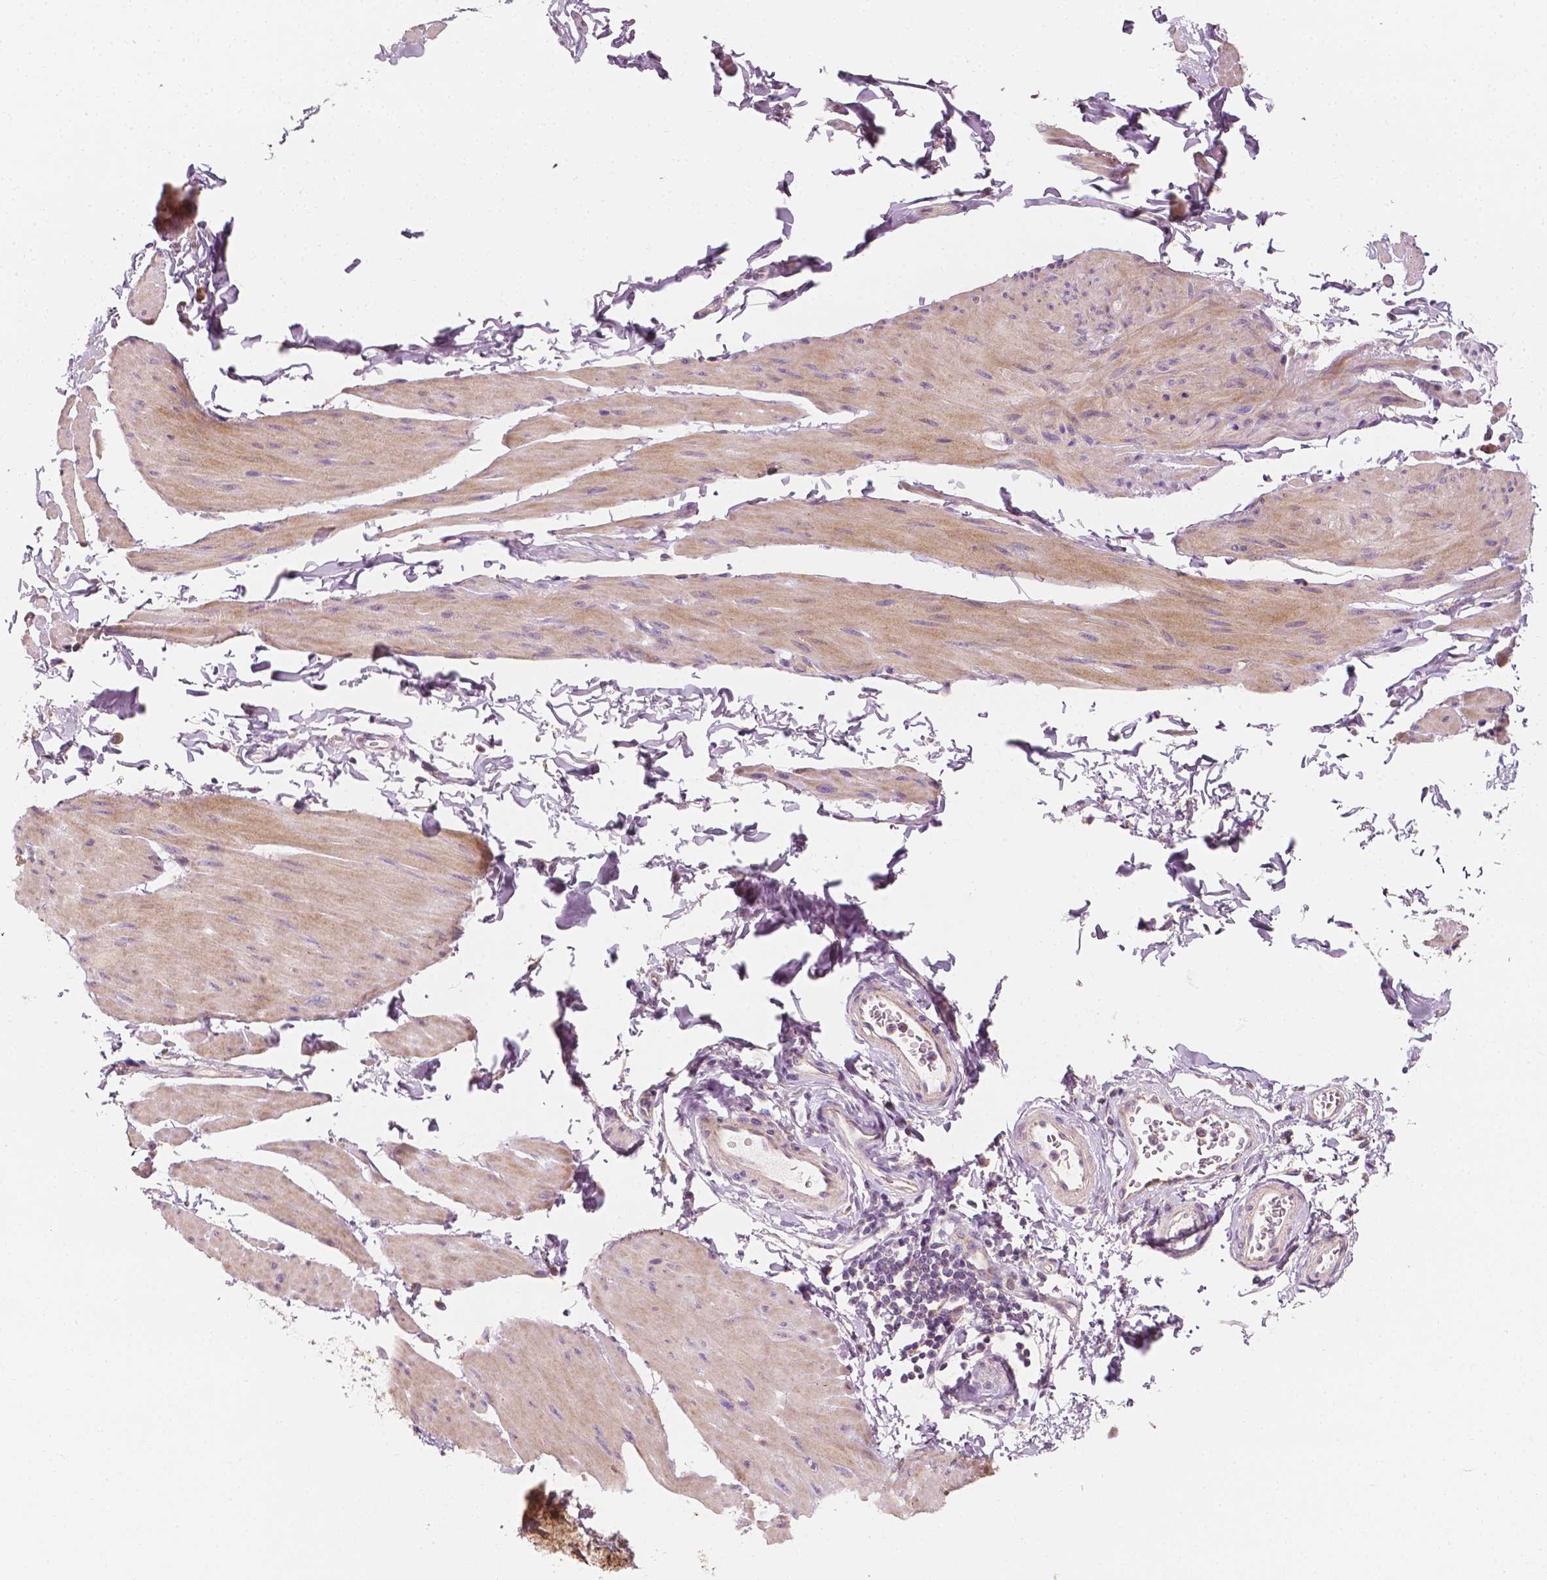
{"staining": {"intensity": "weak", "quantity": "<25%", "location": "cytoplasmic/membranous"}, "tissue": "smooth muscle", "cell_type": "Smooth muscle cells", "image_type": "normal", "snomed": [{"axis": "morphology", "description": "Normal tissue, NOS"}, {"axis": "topography", "description": "Adipose tissue"}, {"axis": "topography", "description": "Smooth muscle"}, {"axis": "topography", "description": "Peripheral nerve tissue"}], "caption": "Smooth muscle cells show no significant positivity in unremarkable smooth muscle. (DAB (3,3'-diaminobenzidine) immunohistochemistry, high magnification).", "gene": "SHPK", "patient": {"sex": "male", "age": 83}}